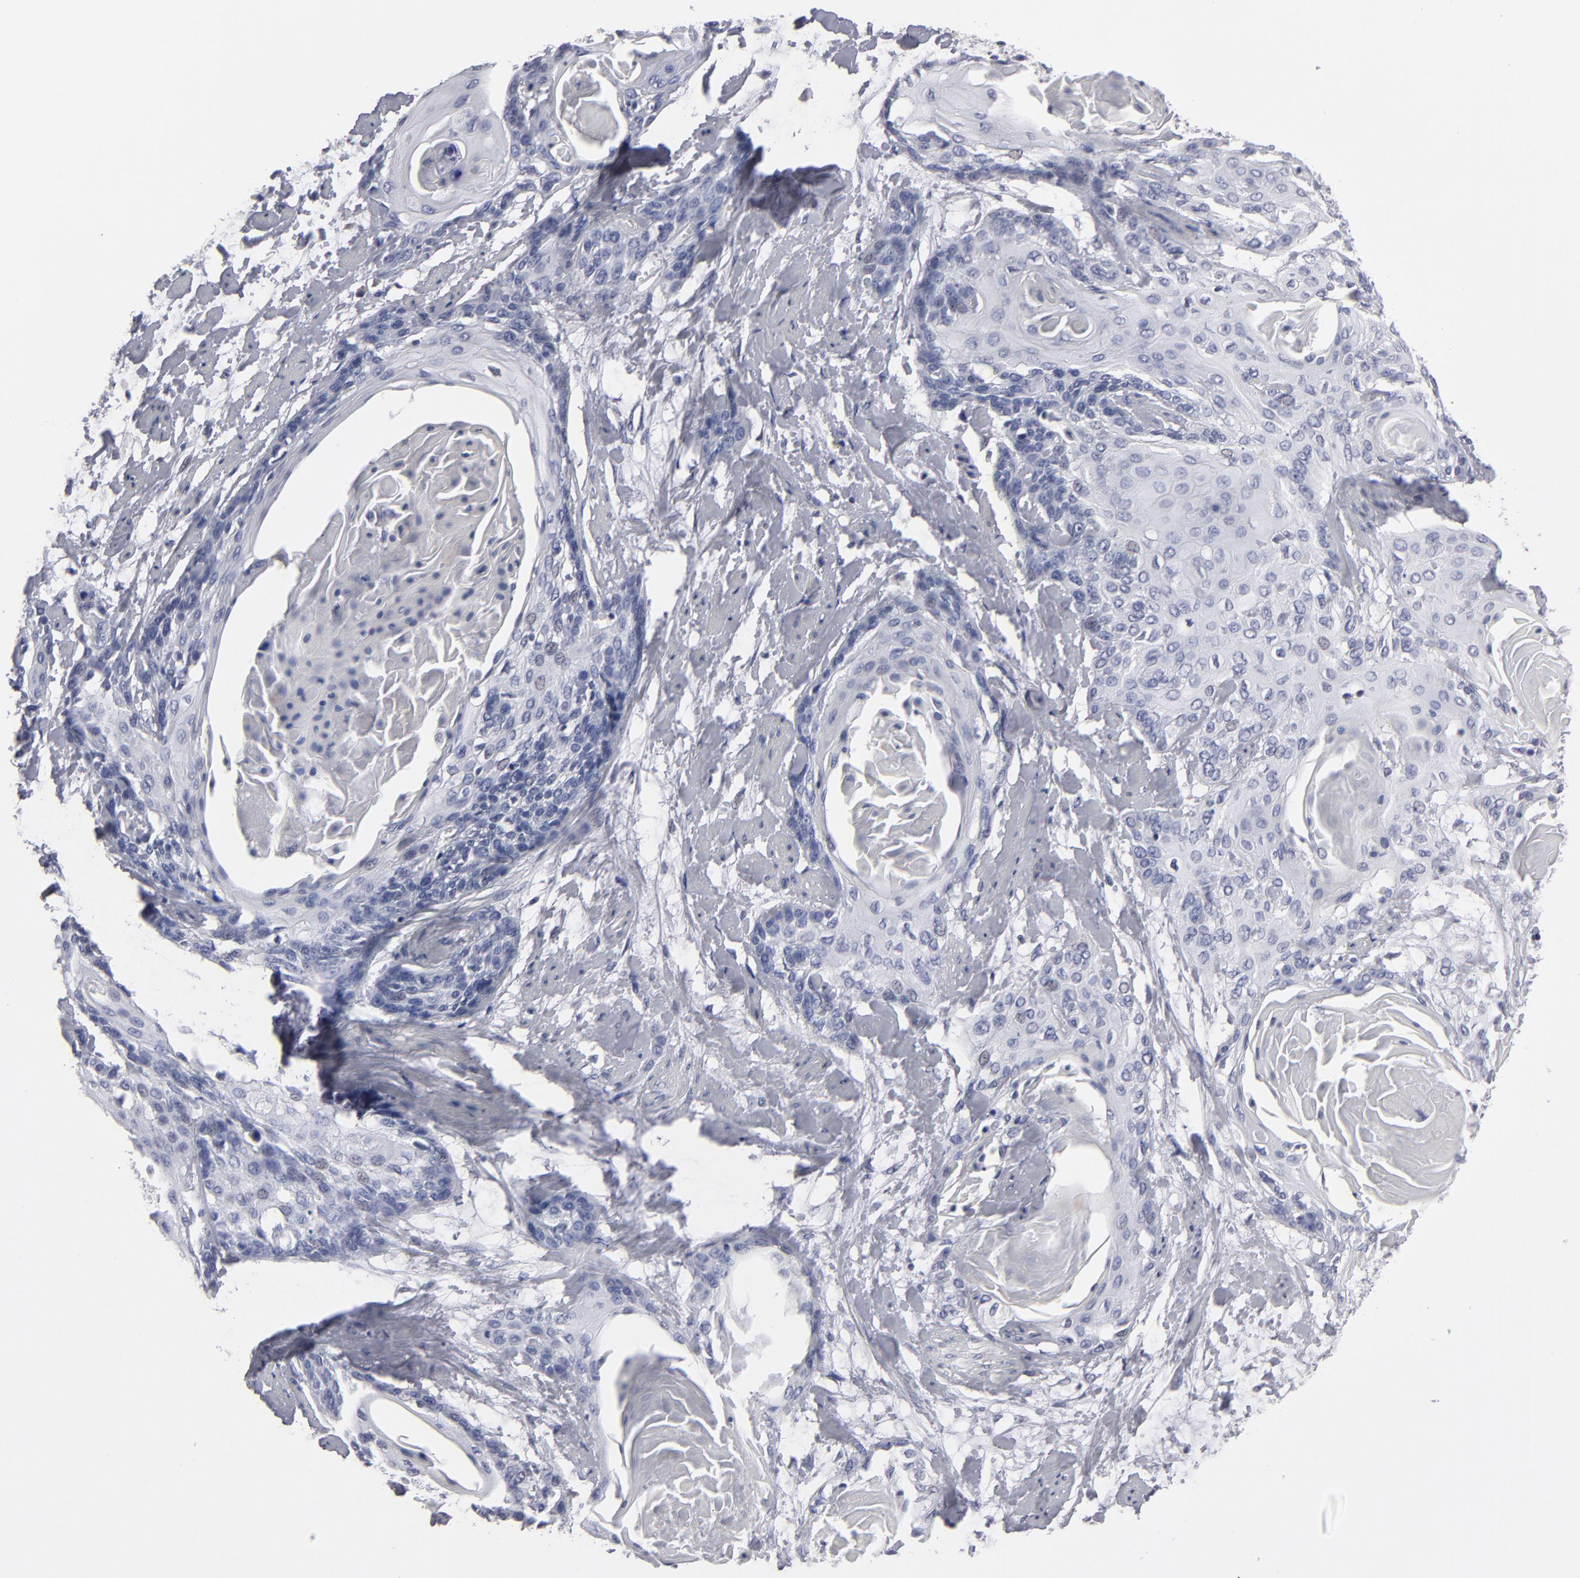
{"staining": {"intensity": "negative", "quantity": "none", "location": "none"}, "tissue": "cervical cancer", "cell_type": "Tumor cells", "image_type": "cancer", "snomed": [{"axis": "morphology", "description": "Squamous cell carcinoma, NOS"}, {"axis": "topography", "description": "Cervix"}], "caption": "Immunohistochemistry (IHC) of cervical cancer (squamous cell carcinoma) demonstrates no staining in tumor cells.", "gene": "CCDC80", "patient": {"sex": "female", "age": 57}}